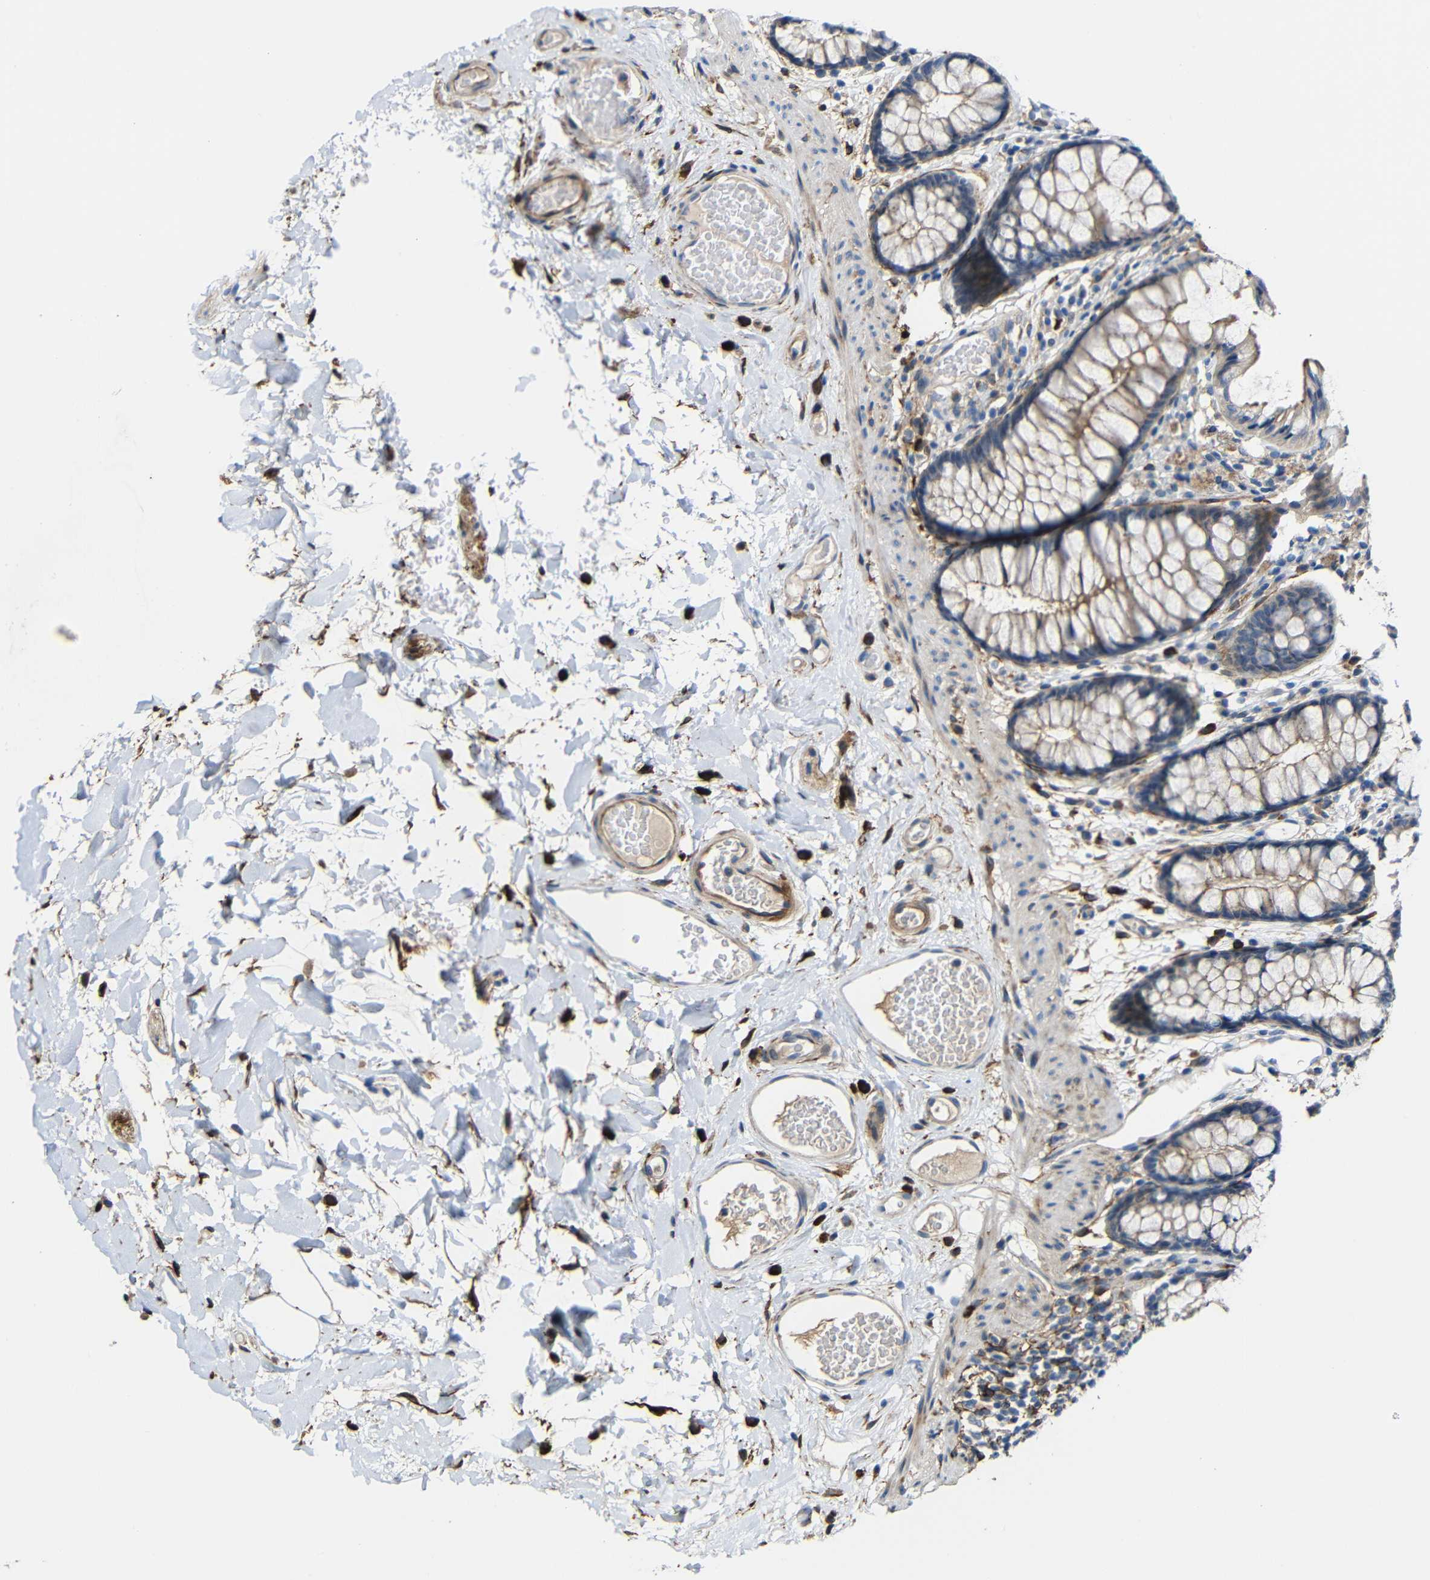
{"staining": {"intensity": "moderate", "quantity": "25%-75%", "location": "cytoplasmic/membranous"}, "tissue": "colon", "cell_type": "Endothelial cells", "image_type": "normal", "snomed": [{"axis": "morphology", "description": "Normal tissue, NOS"}, {"axis": "topography", "description": "Colon"}], "caption": "Colon stained with immunohistochemistry demonstrates moderate cytoplasmic/membranous positivity in approximately 25%-75% of endothelial cells.", "gene": "DCLK1", "patient": {"sex": "female", "age": 55}}